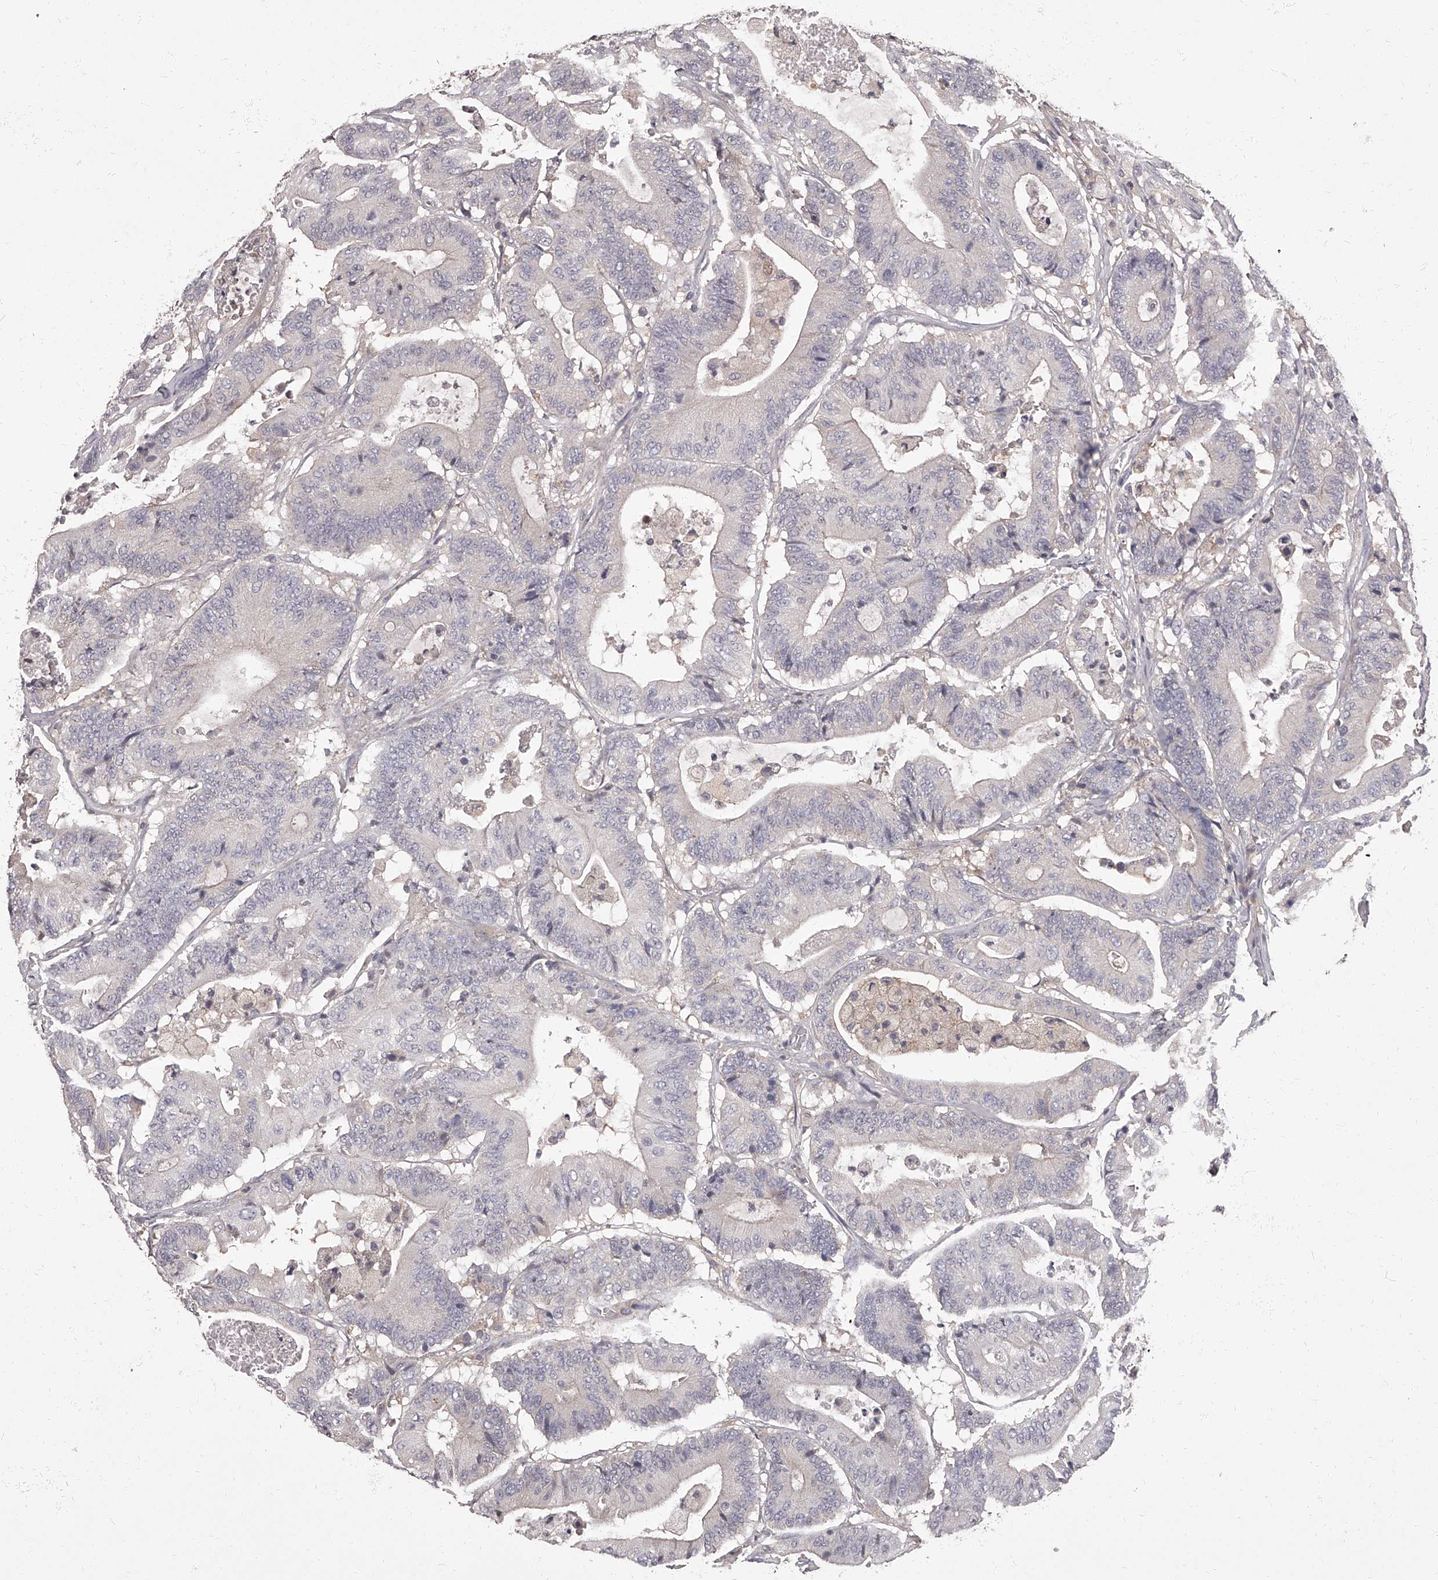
{"staining": {"intensity": "negative", "quantity": "none", "location": "none"}, "tissue": "colorectal cancer", "cell_type": "Tumor cells", "image_type": "cancer", "snomed": [{"axis": "morphology", "description": "Adenocarcinoma, NOS"}, {"axis": "topography", "description": "Colon"}], "caption": "There is no significant positivity in tumor cells of colorectal cancer (adenocarcinoma).", "gene": "APEH", "patient": {"sex": "female", "age": 84}}